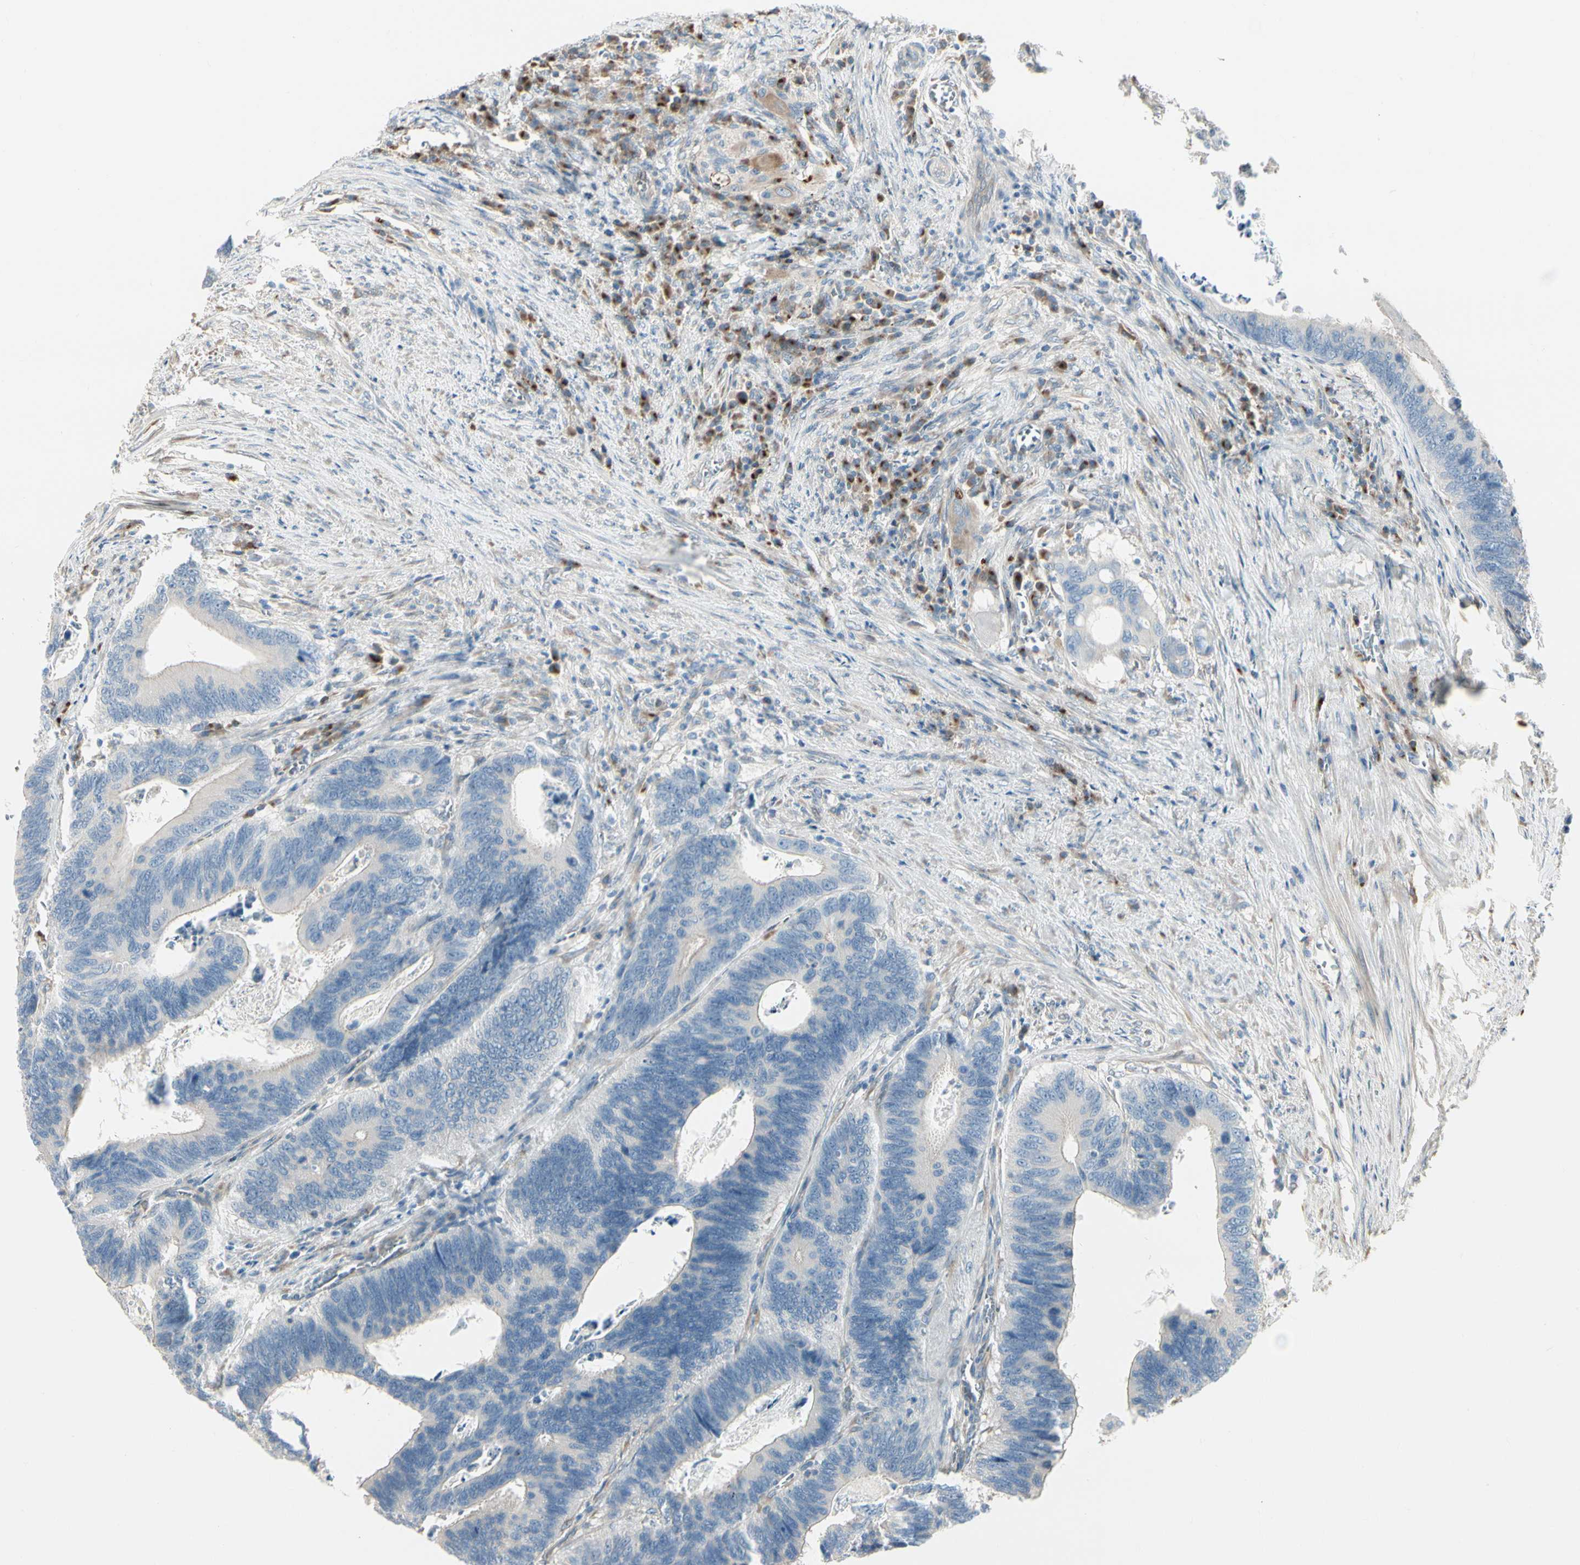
{"staining": {"intensity": "weak", "quantity": "25%-75%", "location": "cytoplasmic/membranous"}, "tissue": "colorectal cancer", "cell_type": "Tumor cells", "image_type": "cancer", "snomed": [{"axis": "morphology", "description": "Adenocarcinoma, NOS"}, {"axis": "topography", "description": "Colon"}], "caption": "Human colorectal cancer stained with a brown dye reveals weak cytoplasmic/membranous positive staining in about 25%-75% of tumor cells.", "gene": "NUCB2", "patient": {"sex": "male", "age": 72}}